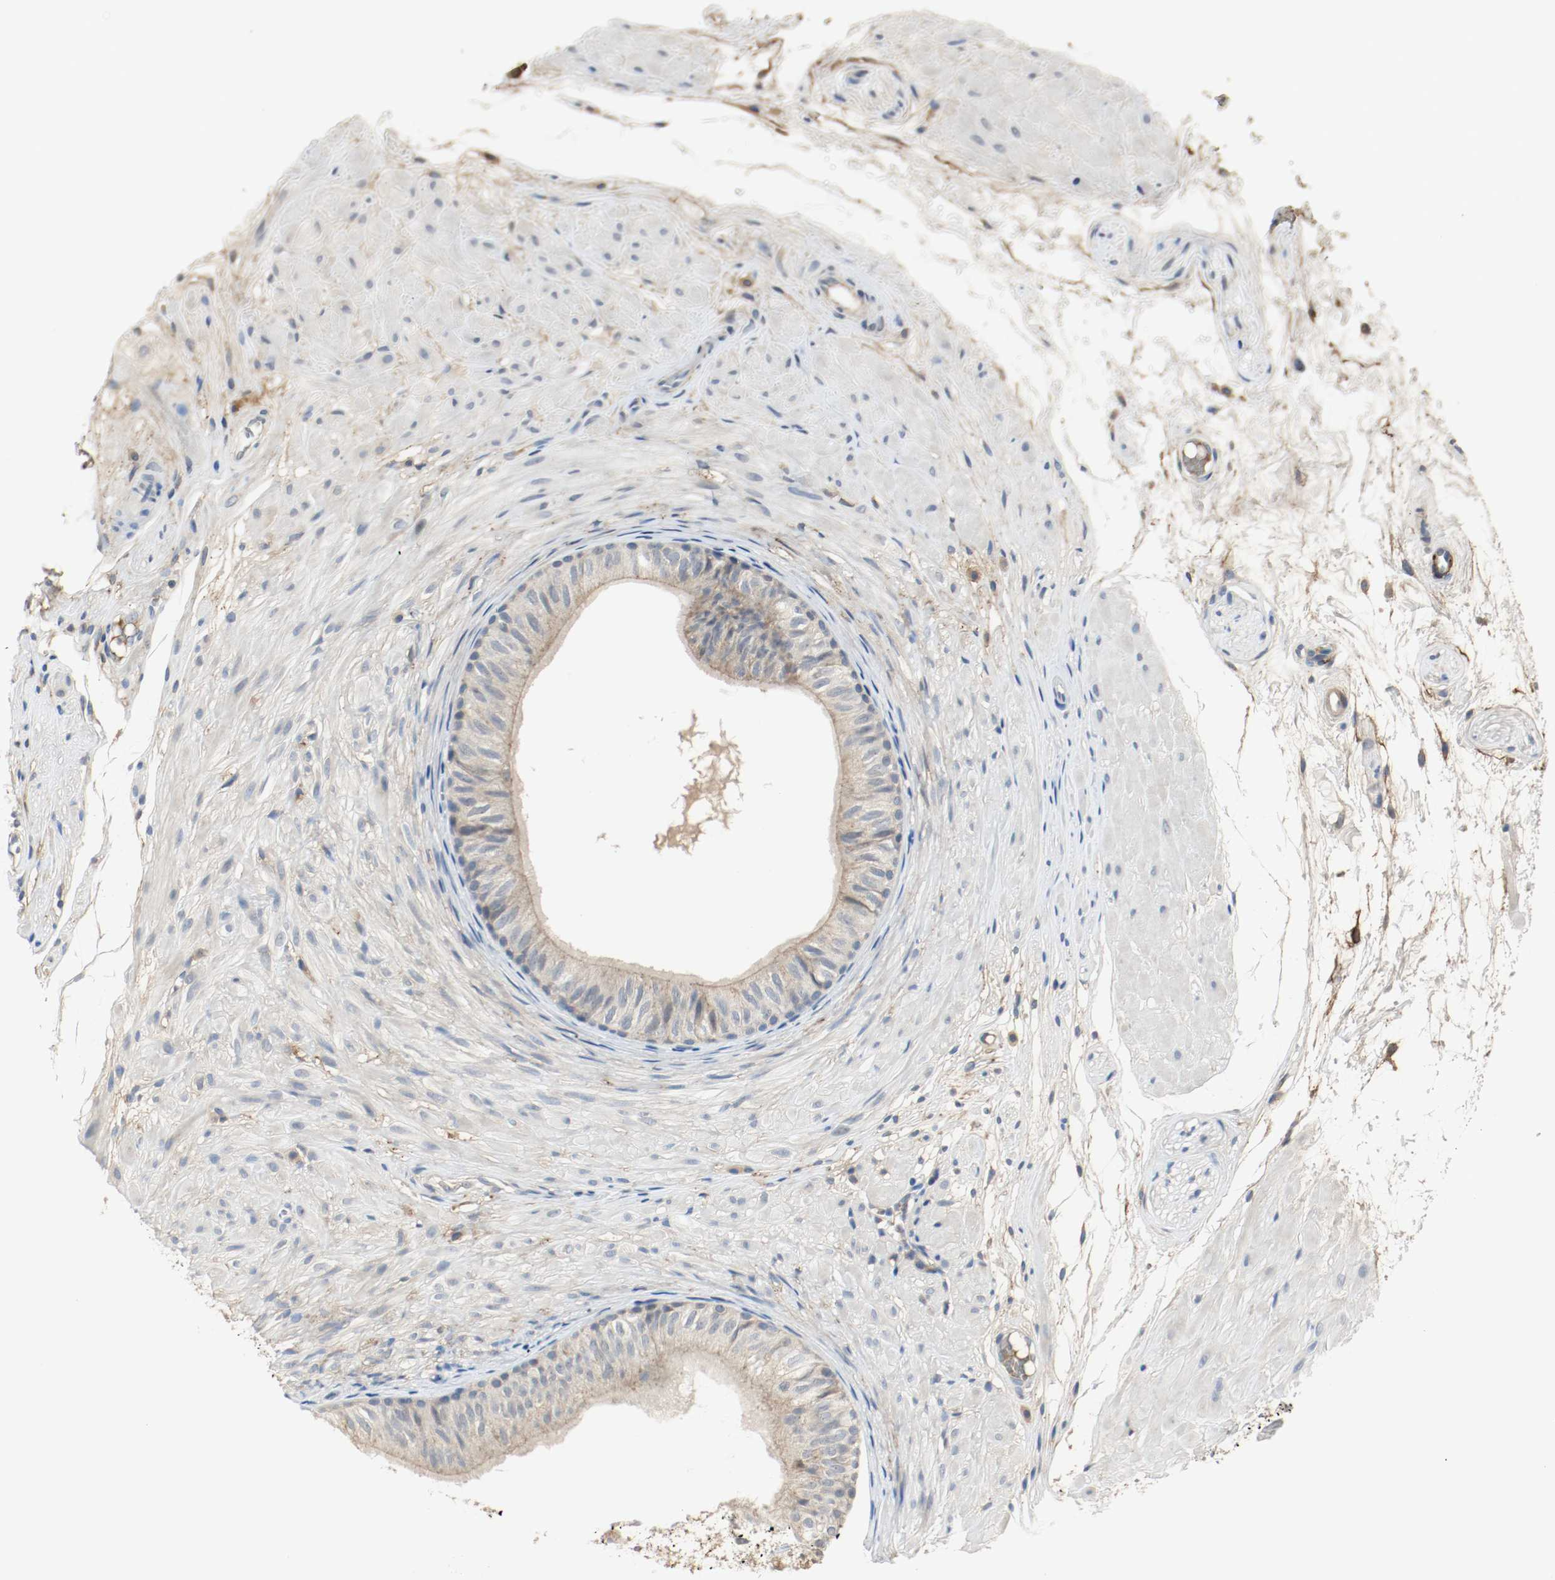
{"staining": {"intensity": "moderate", "quantity": "25%-75%", "location": "cytoplasmic/membranous"}, "tissue": "epididymis", "cell_type": "Glandular cells", "image_type": "normal", "snomed": [{"axis": "morphology", "description": "Normal tissue, NOS"}, {"axis": "morphology", "description": "Atrophy, NOS"}, {"axis": "topography", "description": "Testis"}, {"axis": "topography", "description": "Epididymis"}], "caption": "Epididymis stained with DAB immunohistochemistry shows medium levels of moderate cytoplasmic/membranous staining in approximately 25%-75% of glandular cells. (Stains: DAB in brown, nuclei in blue, Microscopy: brightfield microscopy at high magnification).", "gene": "MELTF", "patient": {"sex": "male", "age": 18}}